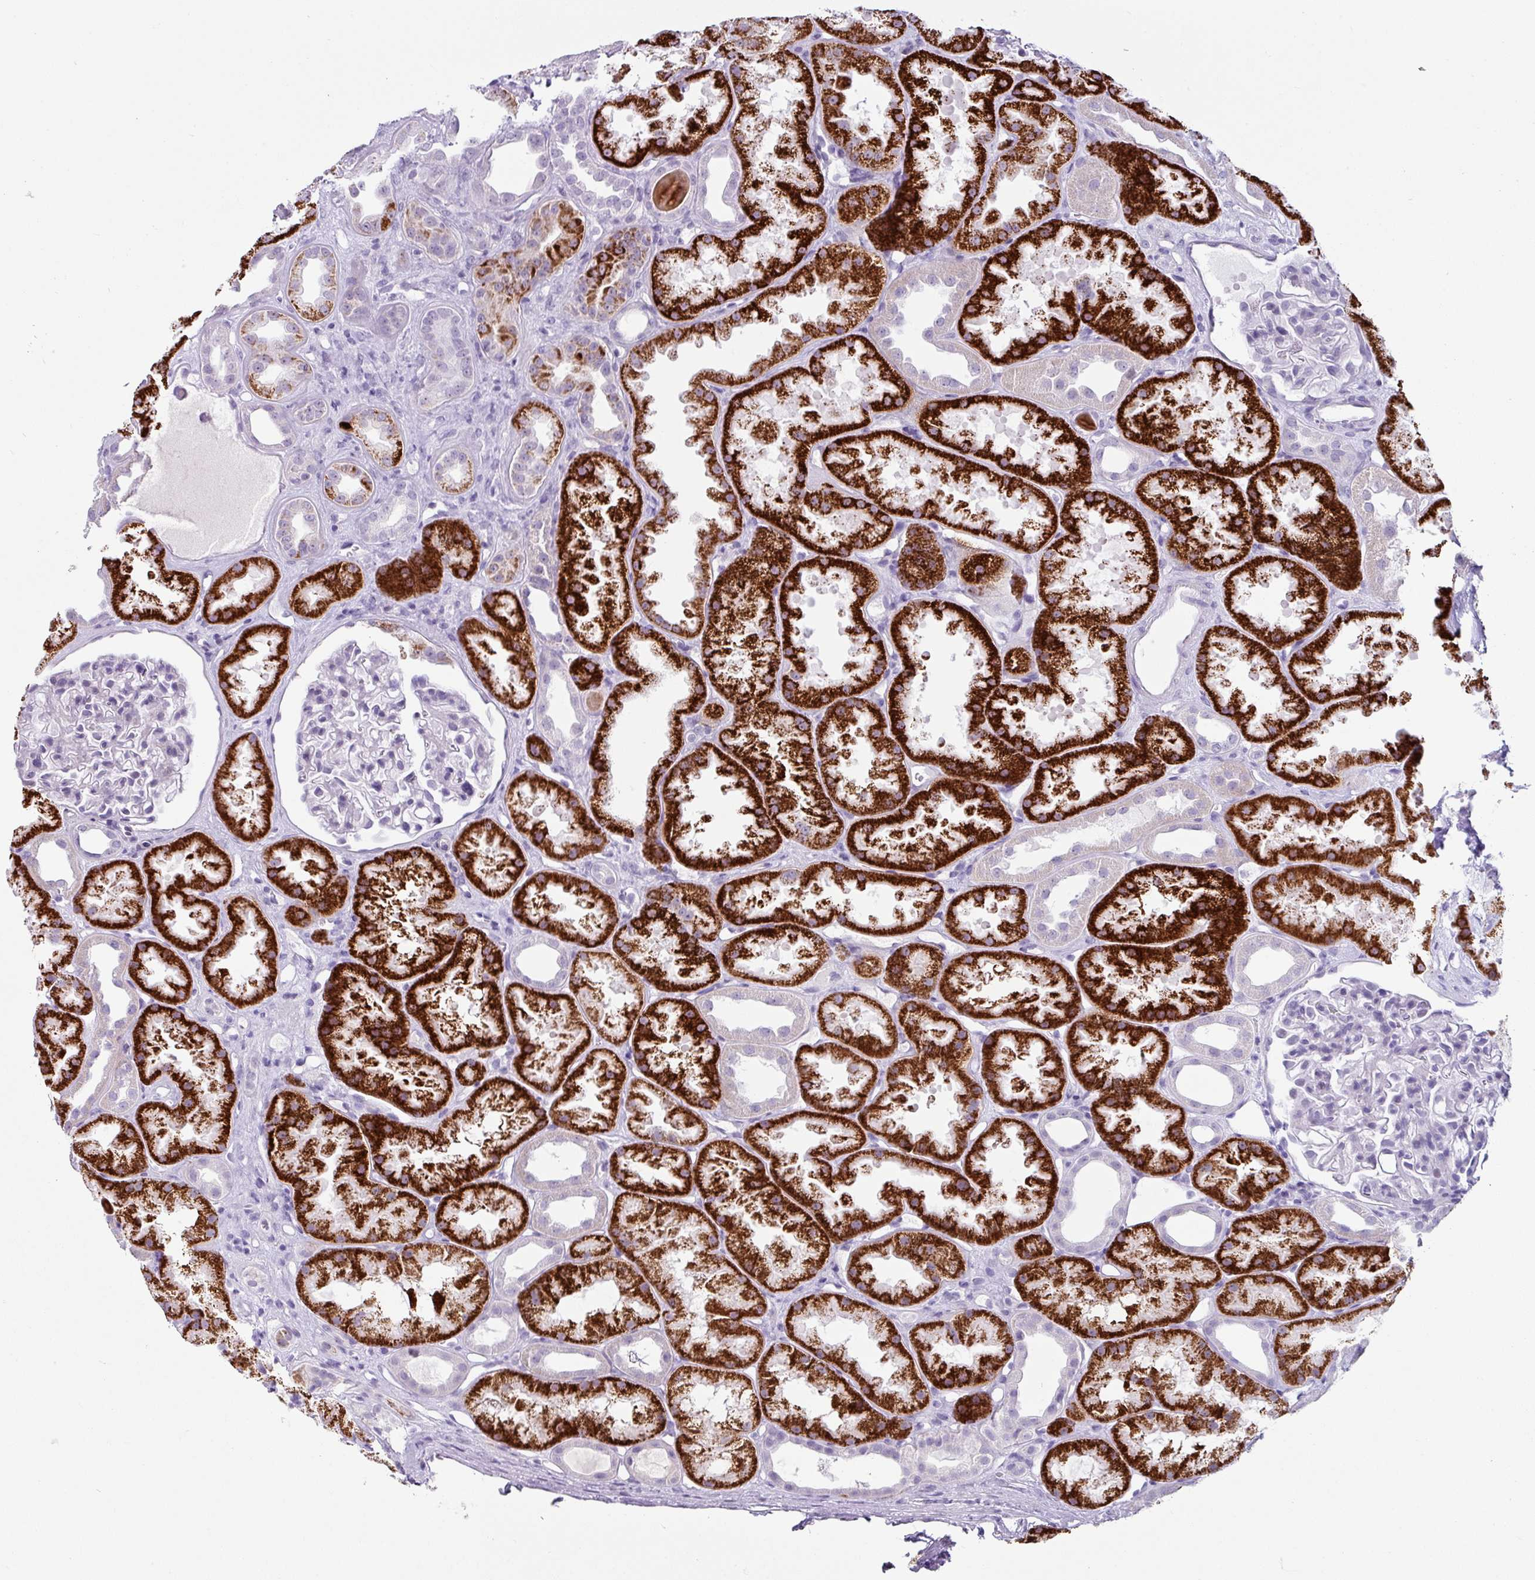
{"staining": {"intensity": "negative", "quantity": "none", "location": "none"}, "tissue": "kidney", "cell_type": "Cells in glomeruli", "image_type": "normal", "snomed": [{"axis": "morphology", "description": "Normal tissue, NOS"}, {"axis": "topography", "description": "Kidney"}], "caption": "DAB immunohistochemical staining of unremarkable human kidney demonstrates no significant staining in cells in glomeruli.", "gene": "TRA2A", "patient": {"sex": "male", "age": 61}}